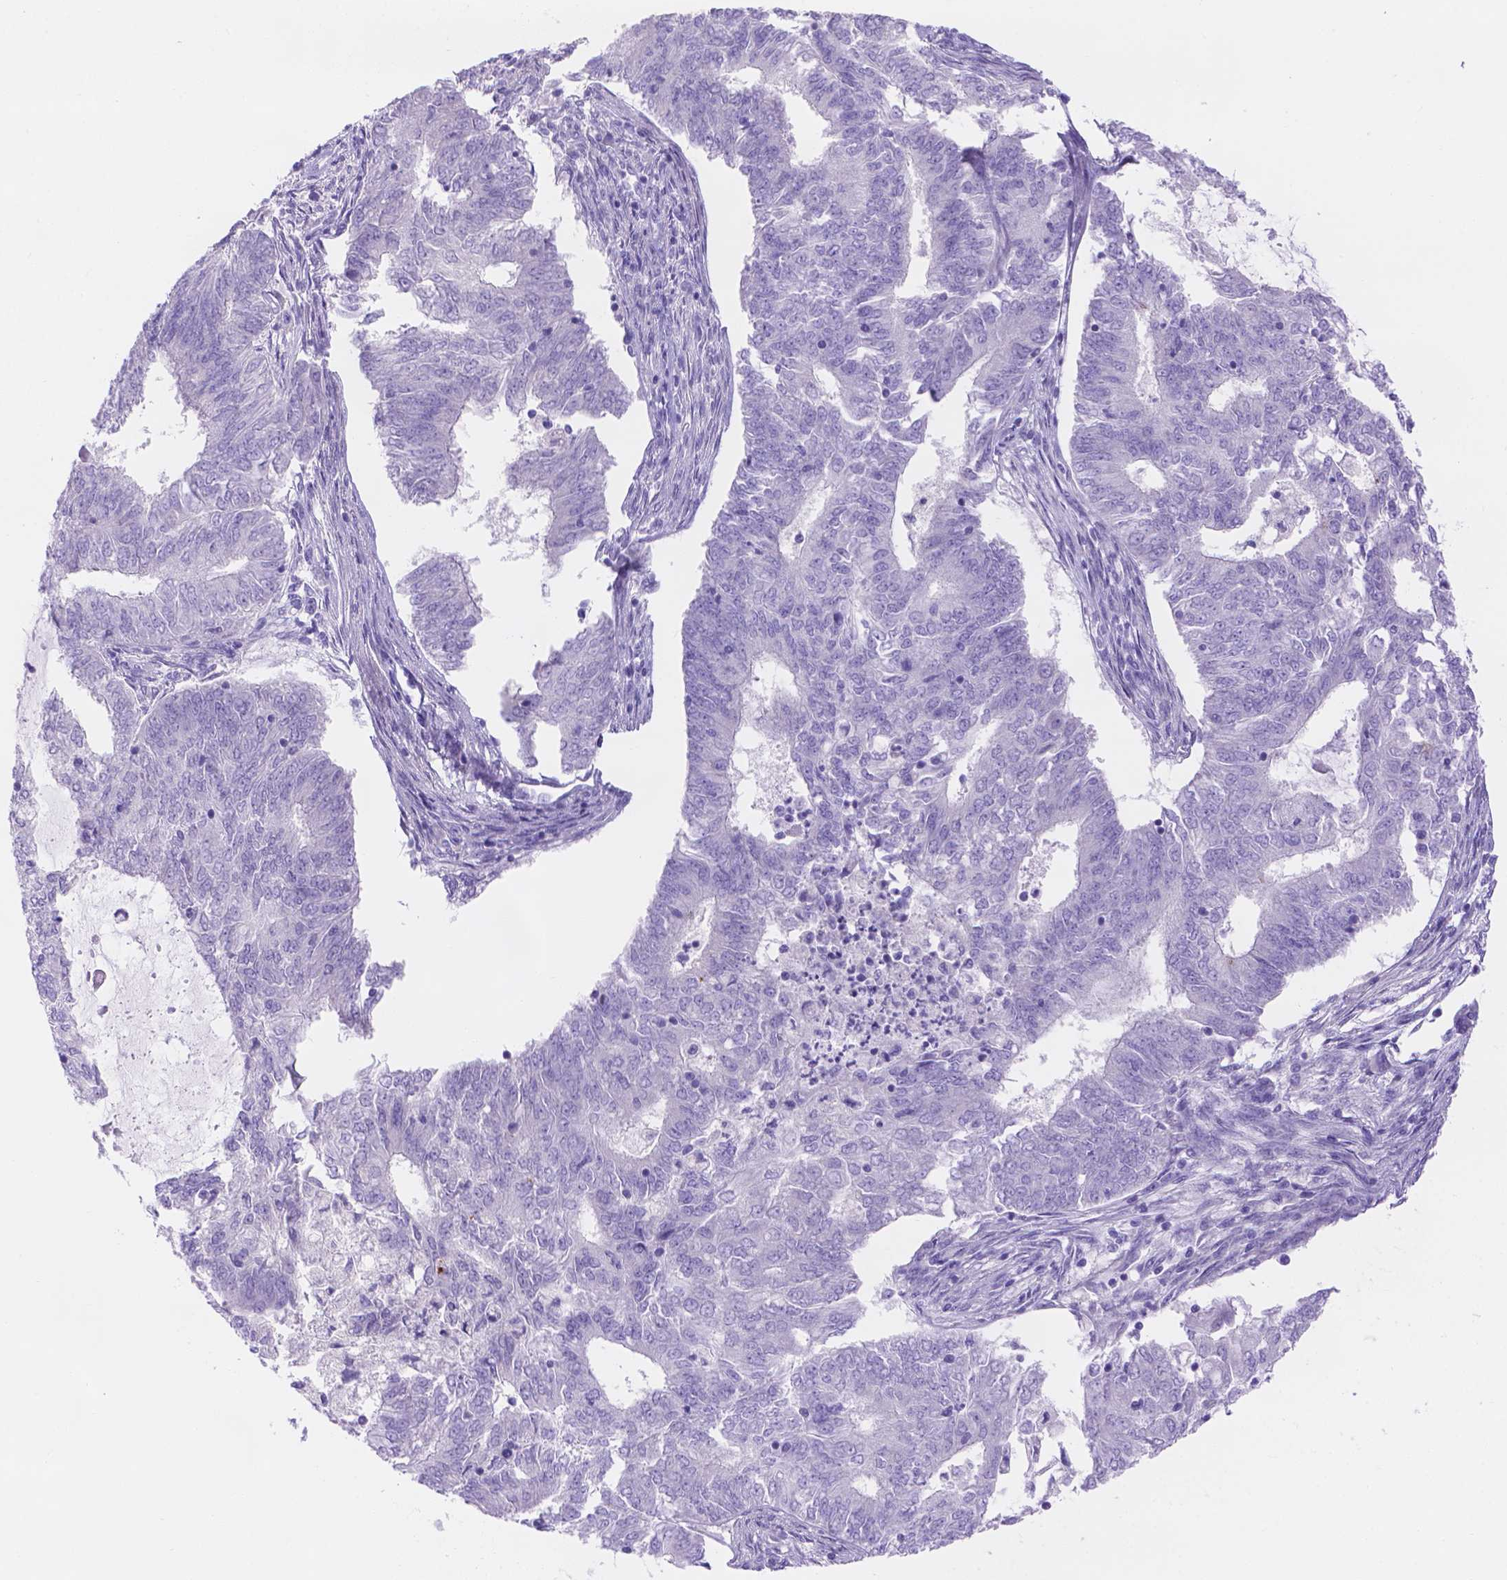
{"staining": {"intensity": "negative", "quantity": "none", "location": "none"}, "tissue": "endometrial cancer", "cell_type": "Tumor cells", "image_type": "cancer", "snomed": [{"axis": "morphology", "description": "Adenocarcinoma, NOS"}, {"axis": "topography", "description": "Endometrium"}], "caption": "The image displays no significant expression in tumor cells of endometrial cancer.", "gene": "MLN", "patient": {"sex": "female", "age": 62}}